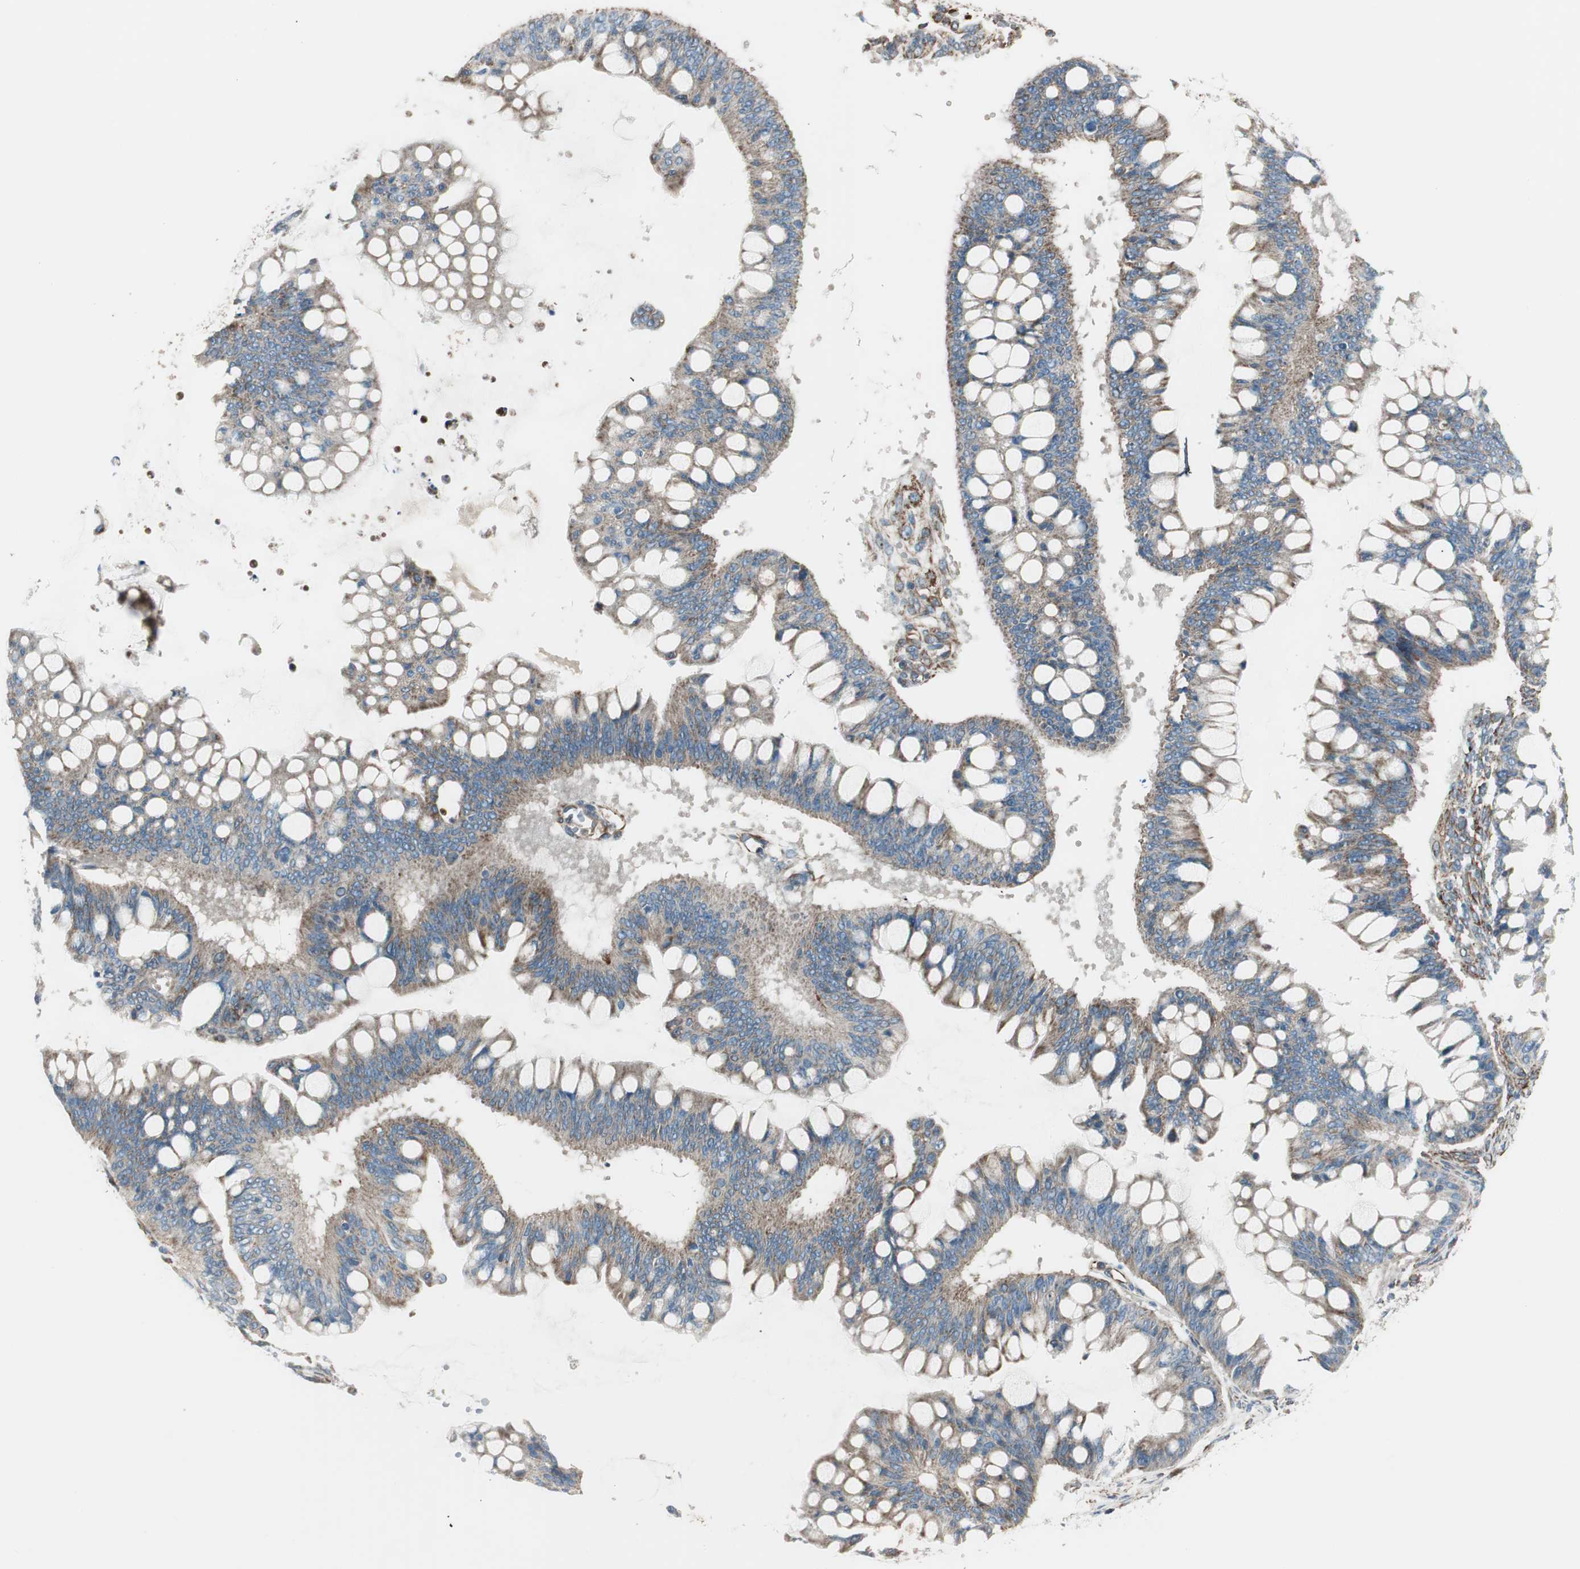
{"staining": {"intensity": "weak", "quantity": "25%-75%", "location": "cytoplasmic/membranous"}, "tissue": "ovarian cancer", "cell_type": "Tumor cells", "image_type": "cancer", "snomed": [{"axis": "morphology", "description": "Cystadenocarcinoma, mucinous, NOS"}, {"axis": "topography", "description": "Ovary"}], "caption": "High-power microscopy captured an immunohistochemistry (IHC) image of ovarian mucinous cystadenocarcinoma, revealing weak cytoplasmic/membranous expression in about 25%-75% of tumor cells.", "gene": "SRCIN1", "patient": {"sex": "female", "age": 73}}